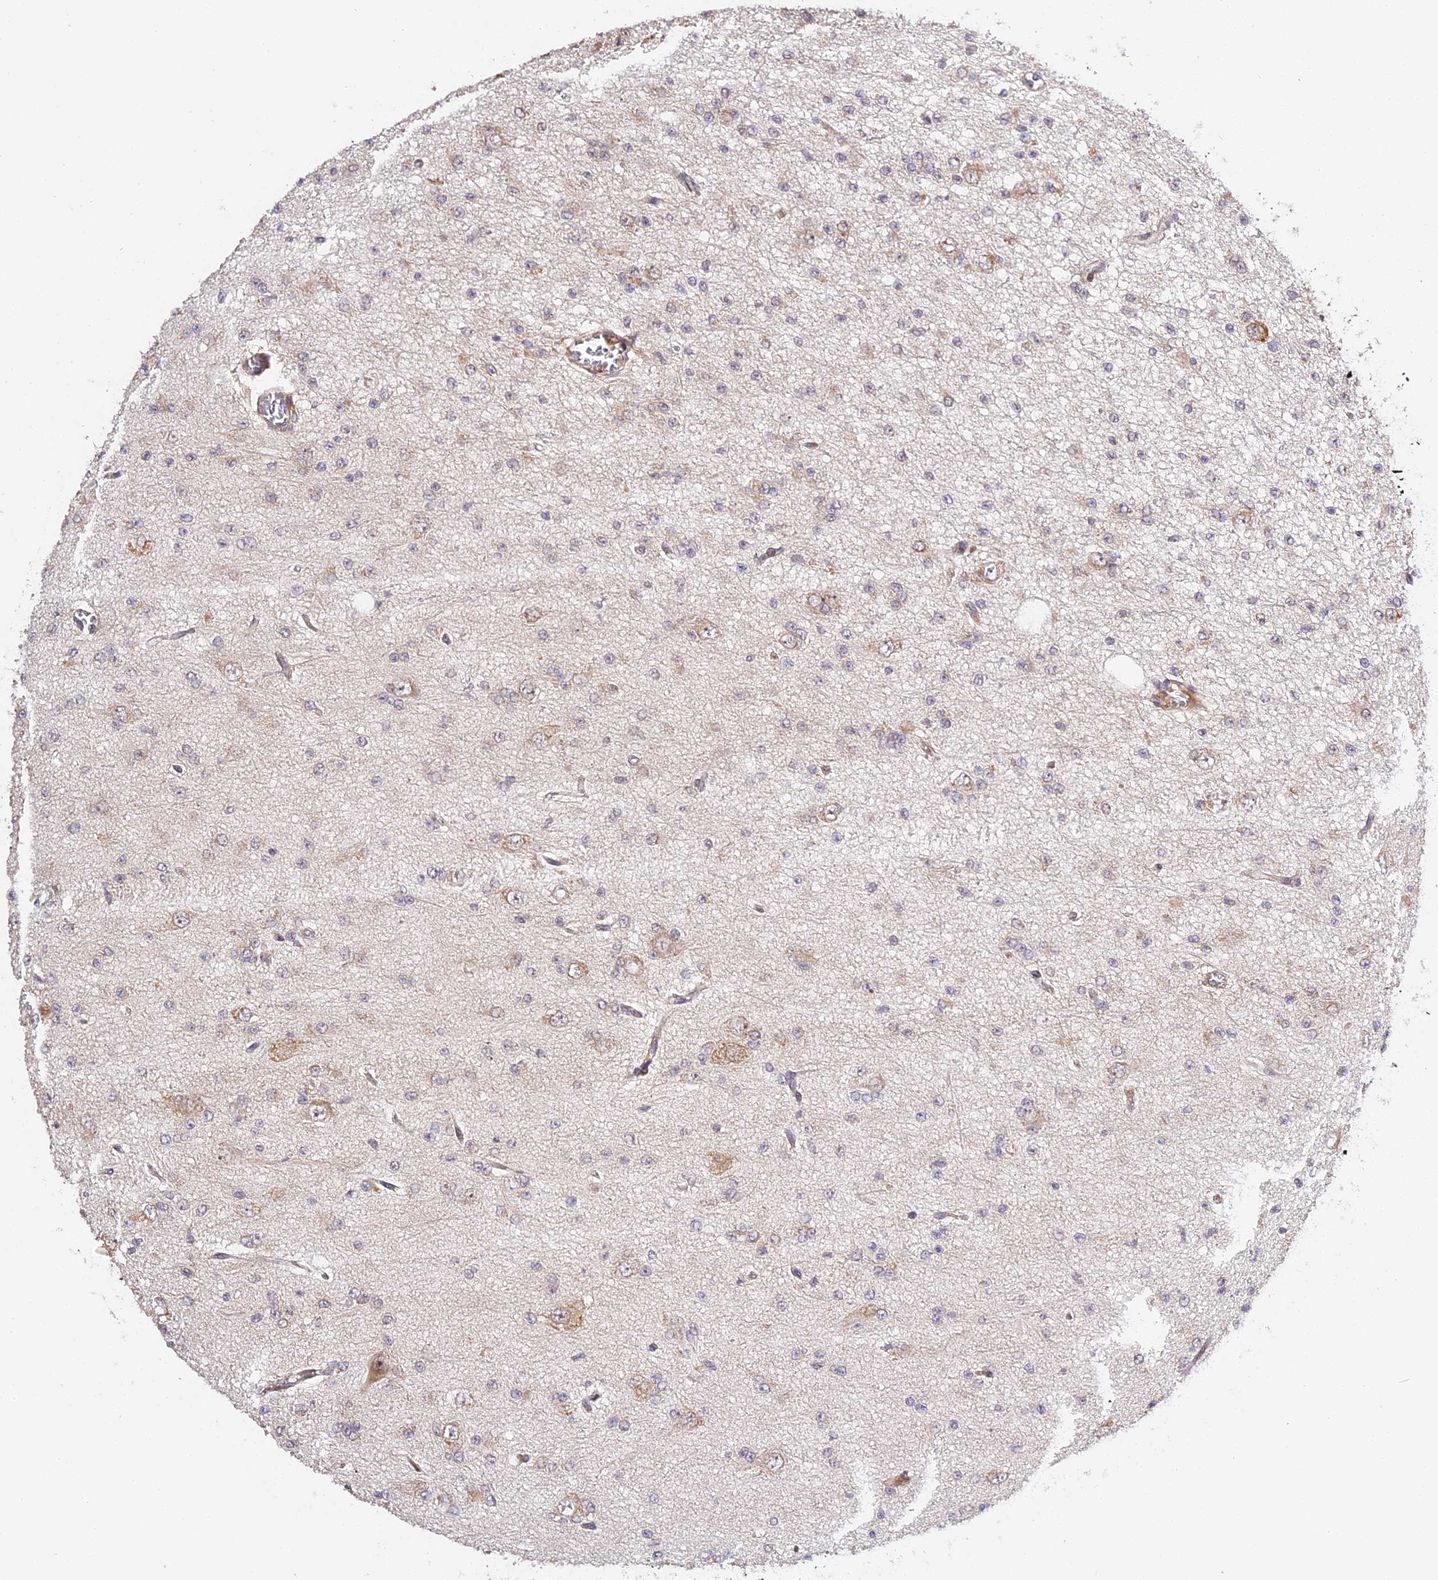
{"staining": {"intensity": "negative", "quantity": "none", "location": "none"}, "tissue": "glioma", "cell_type": "Tumor cells", "image_type": "cancer", "snomed": [{"axis": "morphology", "description": "Glioma, malignant, Low grade"}, {"axis": "topography", "description": "Brain"}], "caption": "High magnification brightfield microscopy of glioma stained with DAB (brown) and counterstained with hematoxylin (blue): tumor cells show no significant staining.", "gene": "IMPACT", "patient": {"sex": "male", "age": 38}}